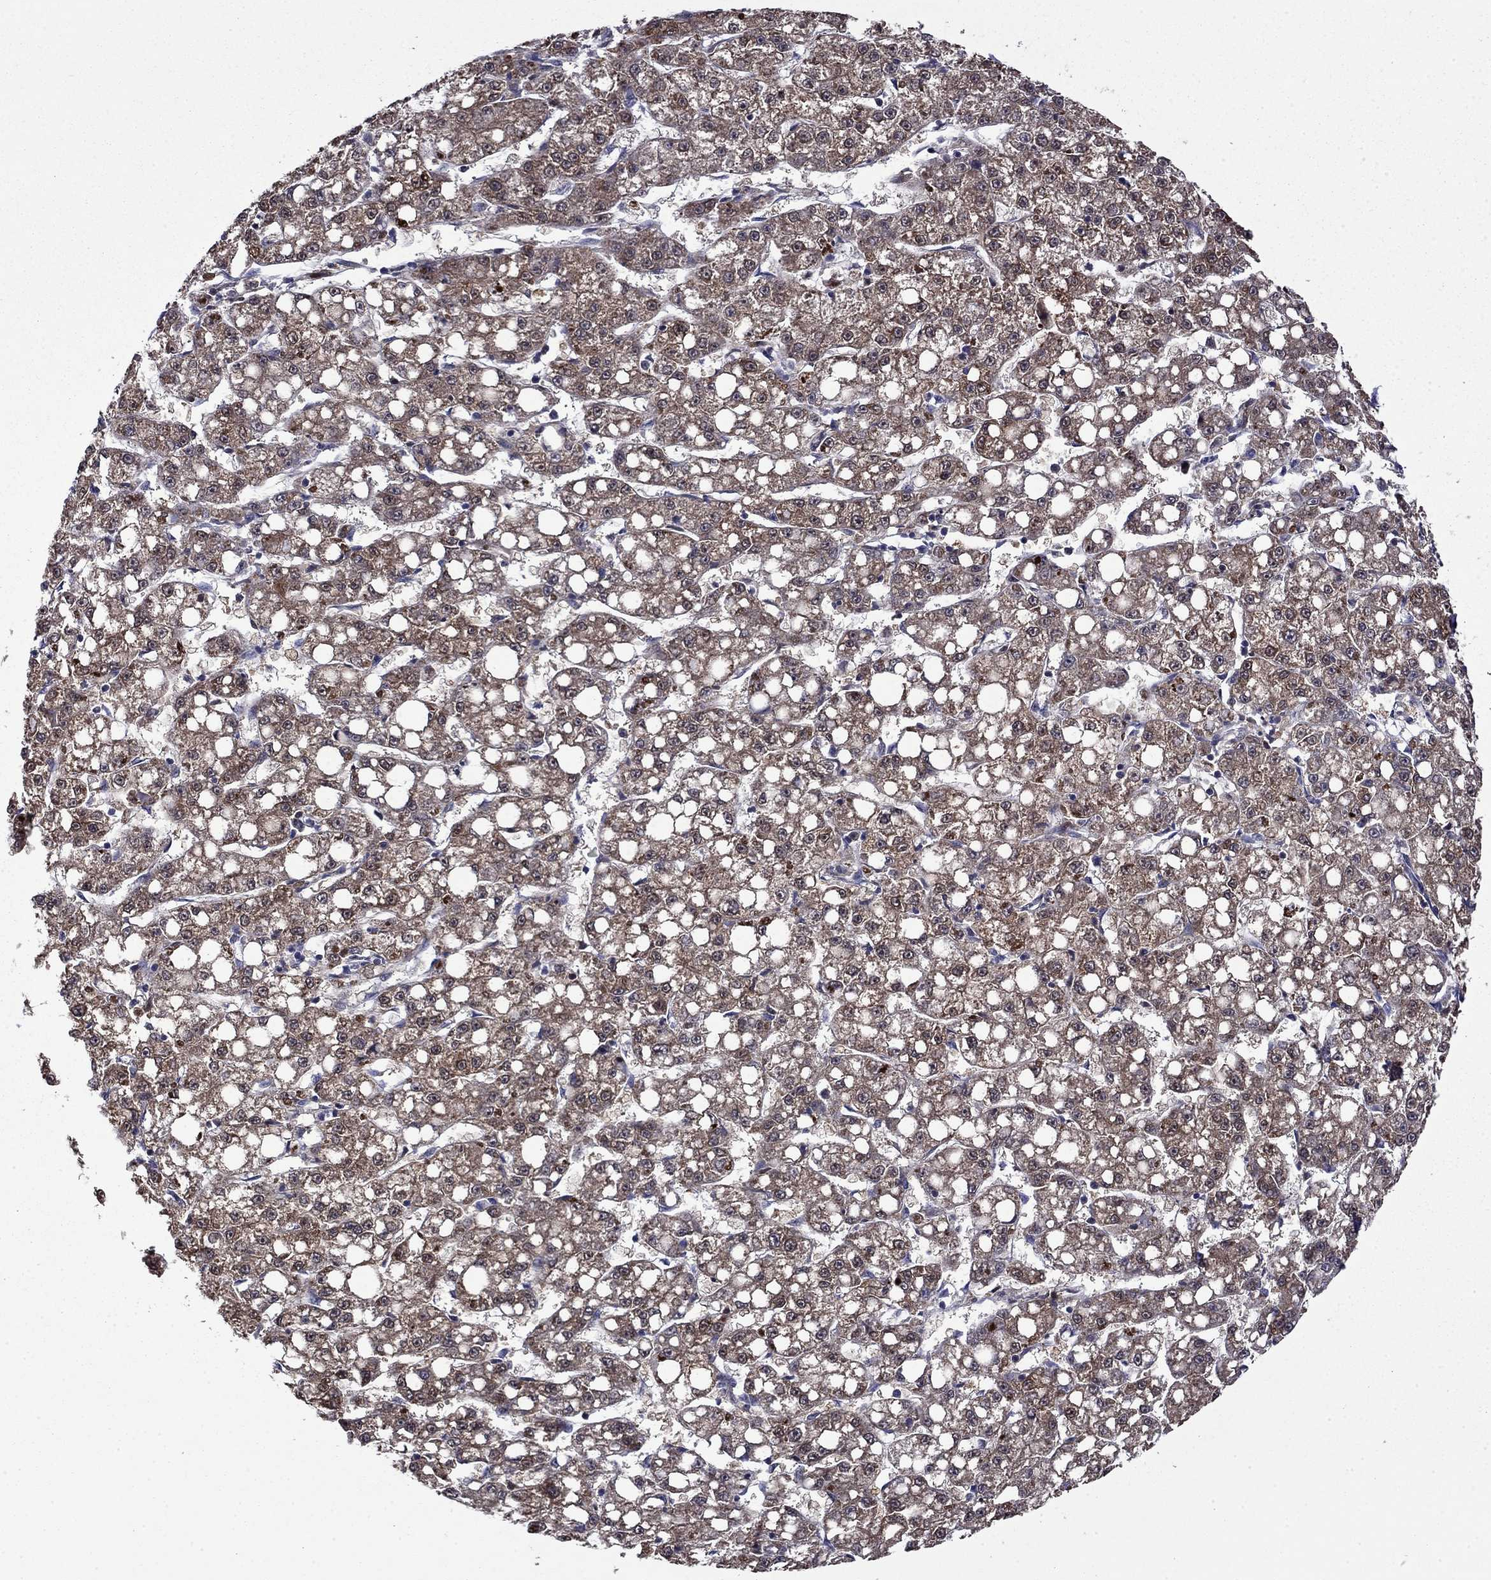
{"staining": {"intensity": "moderate", "quantity": "25%-75%", "location": "cytoplasmic/membranous"}, "tissue": "liver cancer", "cell_type": "Tumor cells", "image_type": "cancer", "snomed": [{"axis": "morphology", "description": "Carcinoma, Hepatocellular, NOS"}, {"axis": "topography", "description": "Liver"}], "caption": "Protein expression analysis of human hepatocellular carcinoma (liver) reveals moderate cytoplasmic/membranous positivity in approximately 25%-75% of tumor cells.", "gene": "TPMT", "patient": {"sex": "female", "age": 65}}